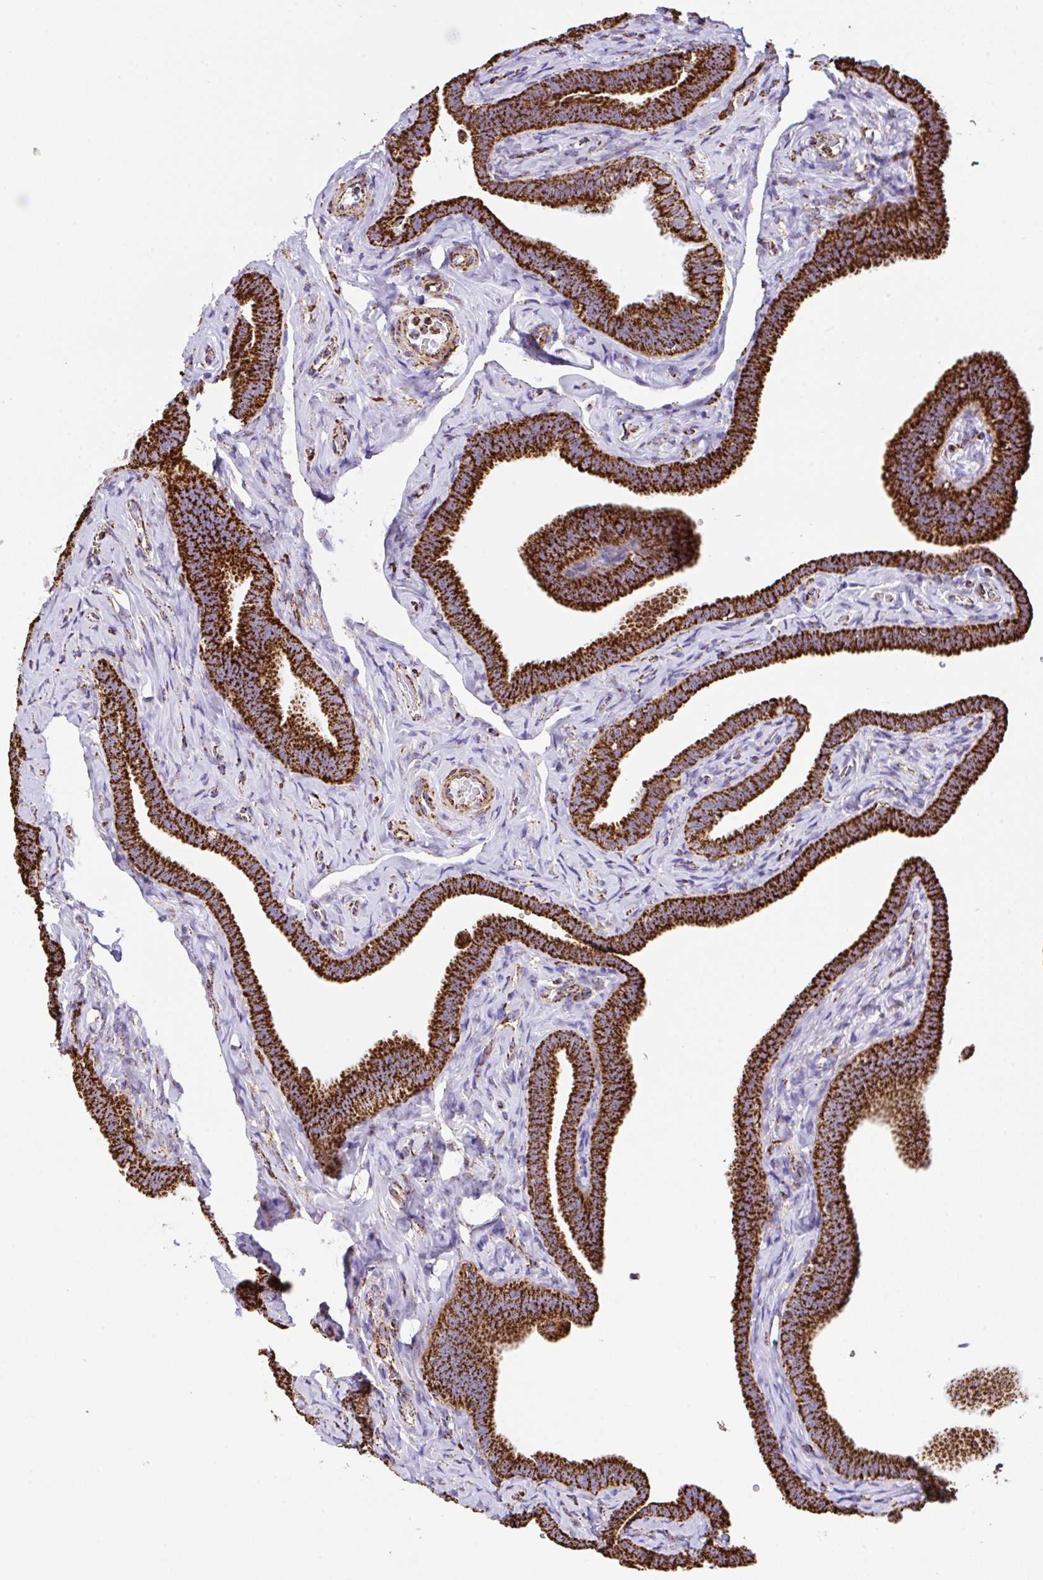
{"staining": {"intensity": "strong", "quantity": ">75%", "location": "cytoplasmic/membranous"}, "tissue": "fallopian tube", "cell_type": "Glandular cells", "image_type": "normal", "snomed": [{"axis": "morphology", "description": "Normal tissue, NOS"}, {"axis": "topography", "description": "Fallopian tube"}], "caption": "Immunohistochemistry (IHC) of normal fallopian tube displays high levels of strong cytoplasmic/membranous expression in approximately >75% of glandular cells.", "gene": "ANKRD33B", "patient": {"sex": "female", "age": 69}}